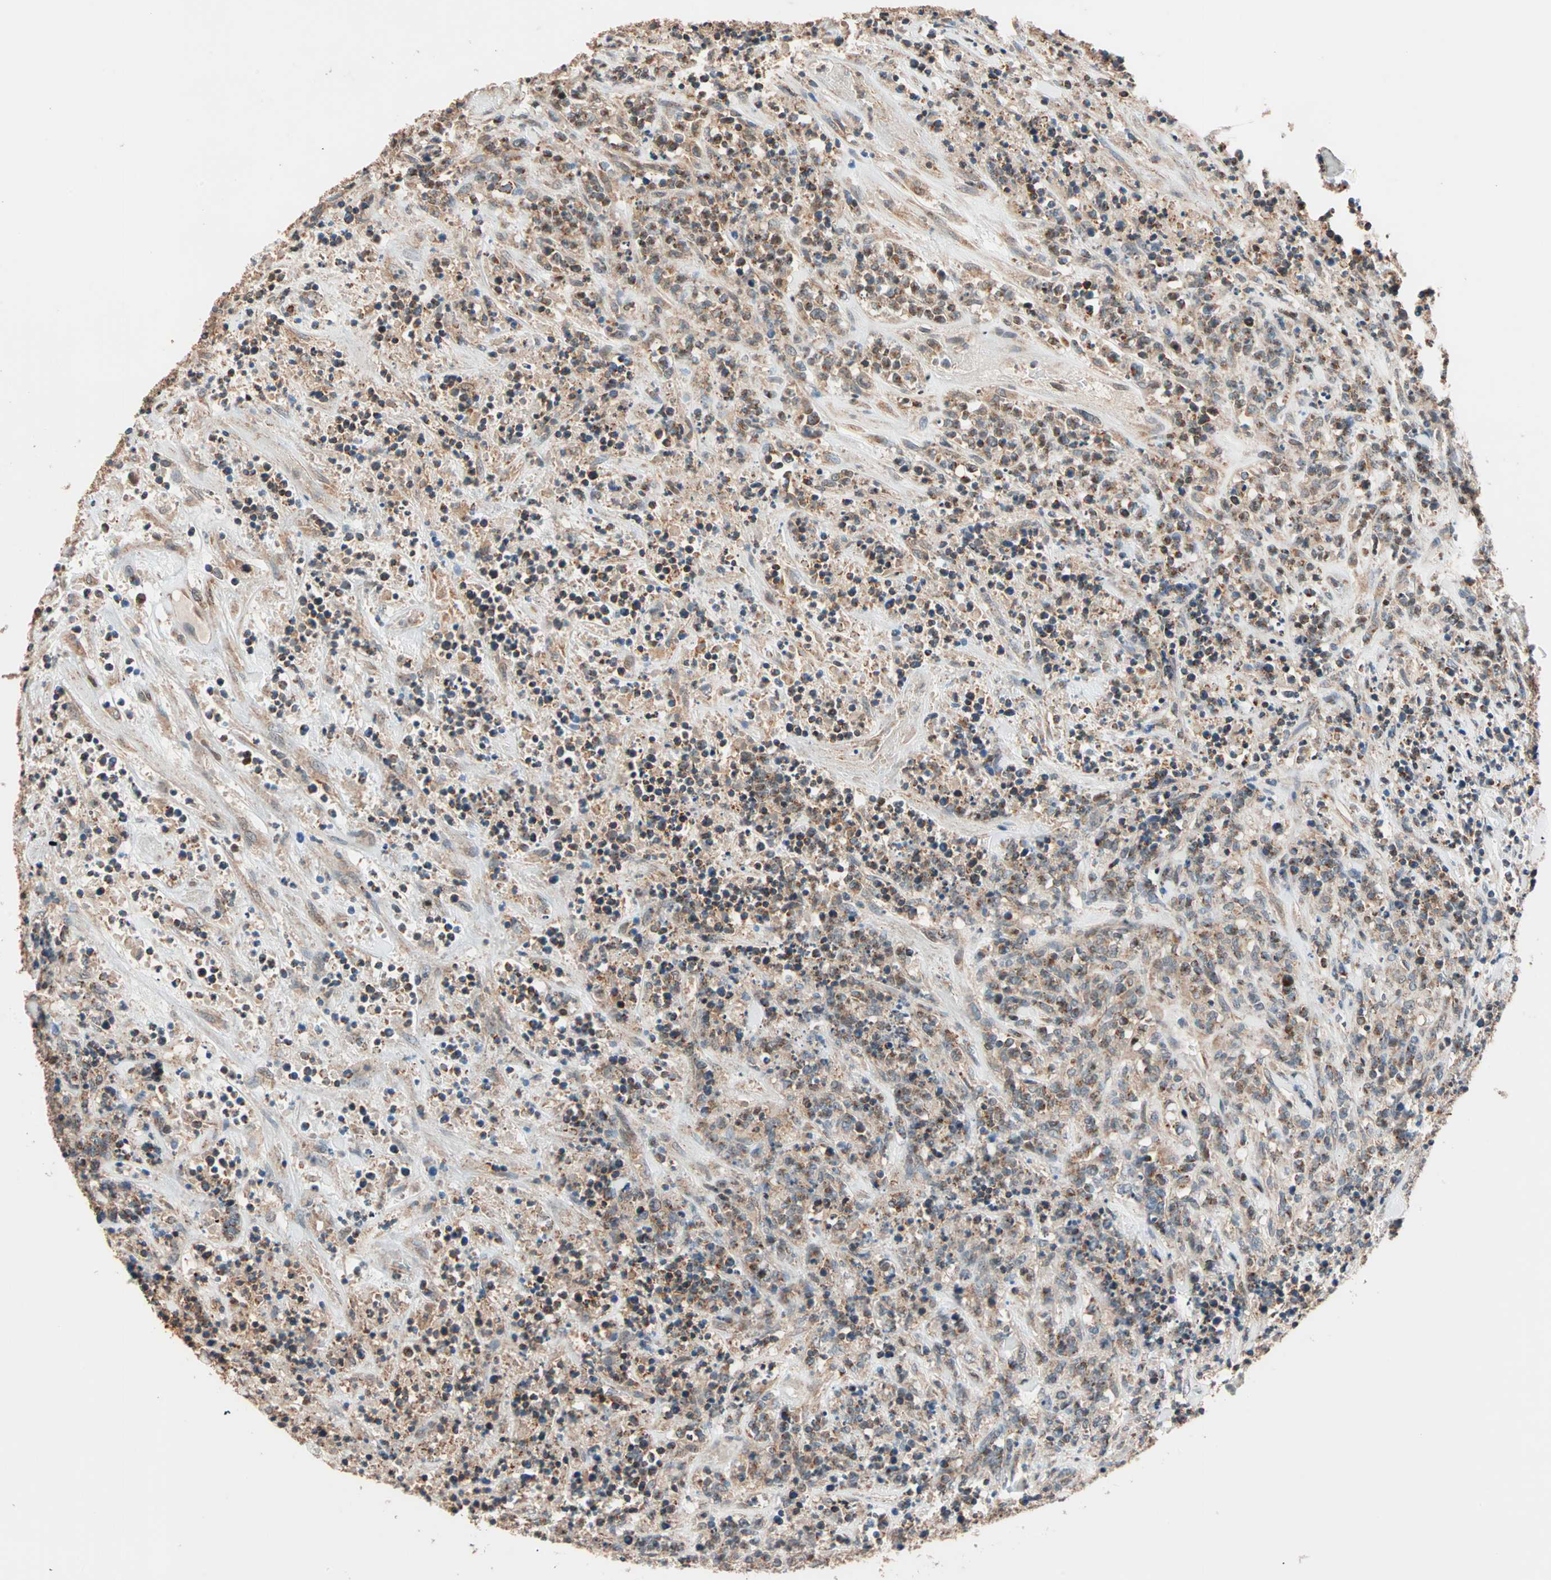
{"staining": {"intensity": "moderate", "quantity": ">75%", "location": "cytoplasmic/membranous"}, "tissue": "lymphoma", "cell_type": "Tumor cells", "image_type": "cancer", "snomed": [{"axis": "morphology", "description": "Malignant lymphoma, non-Hodgkin's type, High grade"}, {"axis": "topography", "description": "Soft tissue"}], "caption": "This is a photomicrograph of immunohistochemistry staining of lymphoma, which shows moderate positivity in the cytoplasmic/membranous of tumor cells.", "gene": "HECW1", "patient": {"sex": "male", "age": 18}}